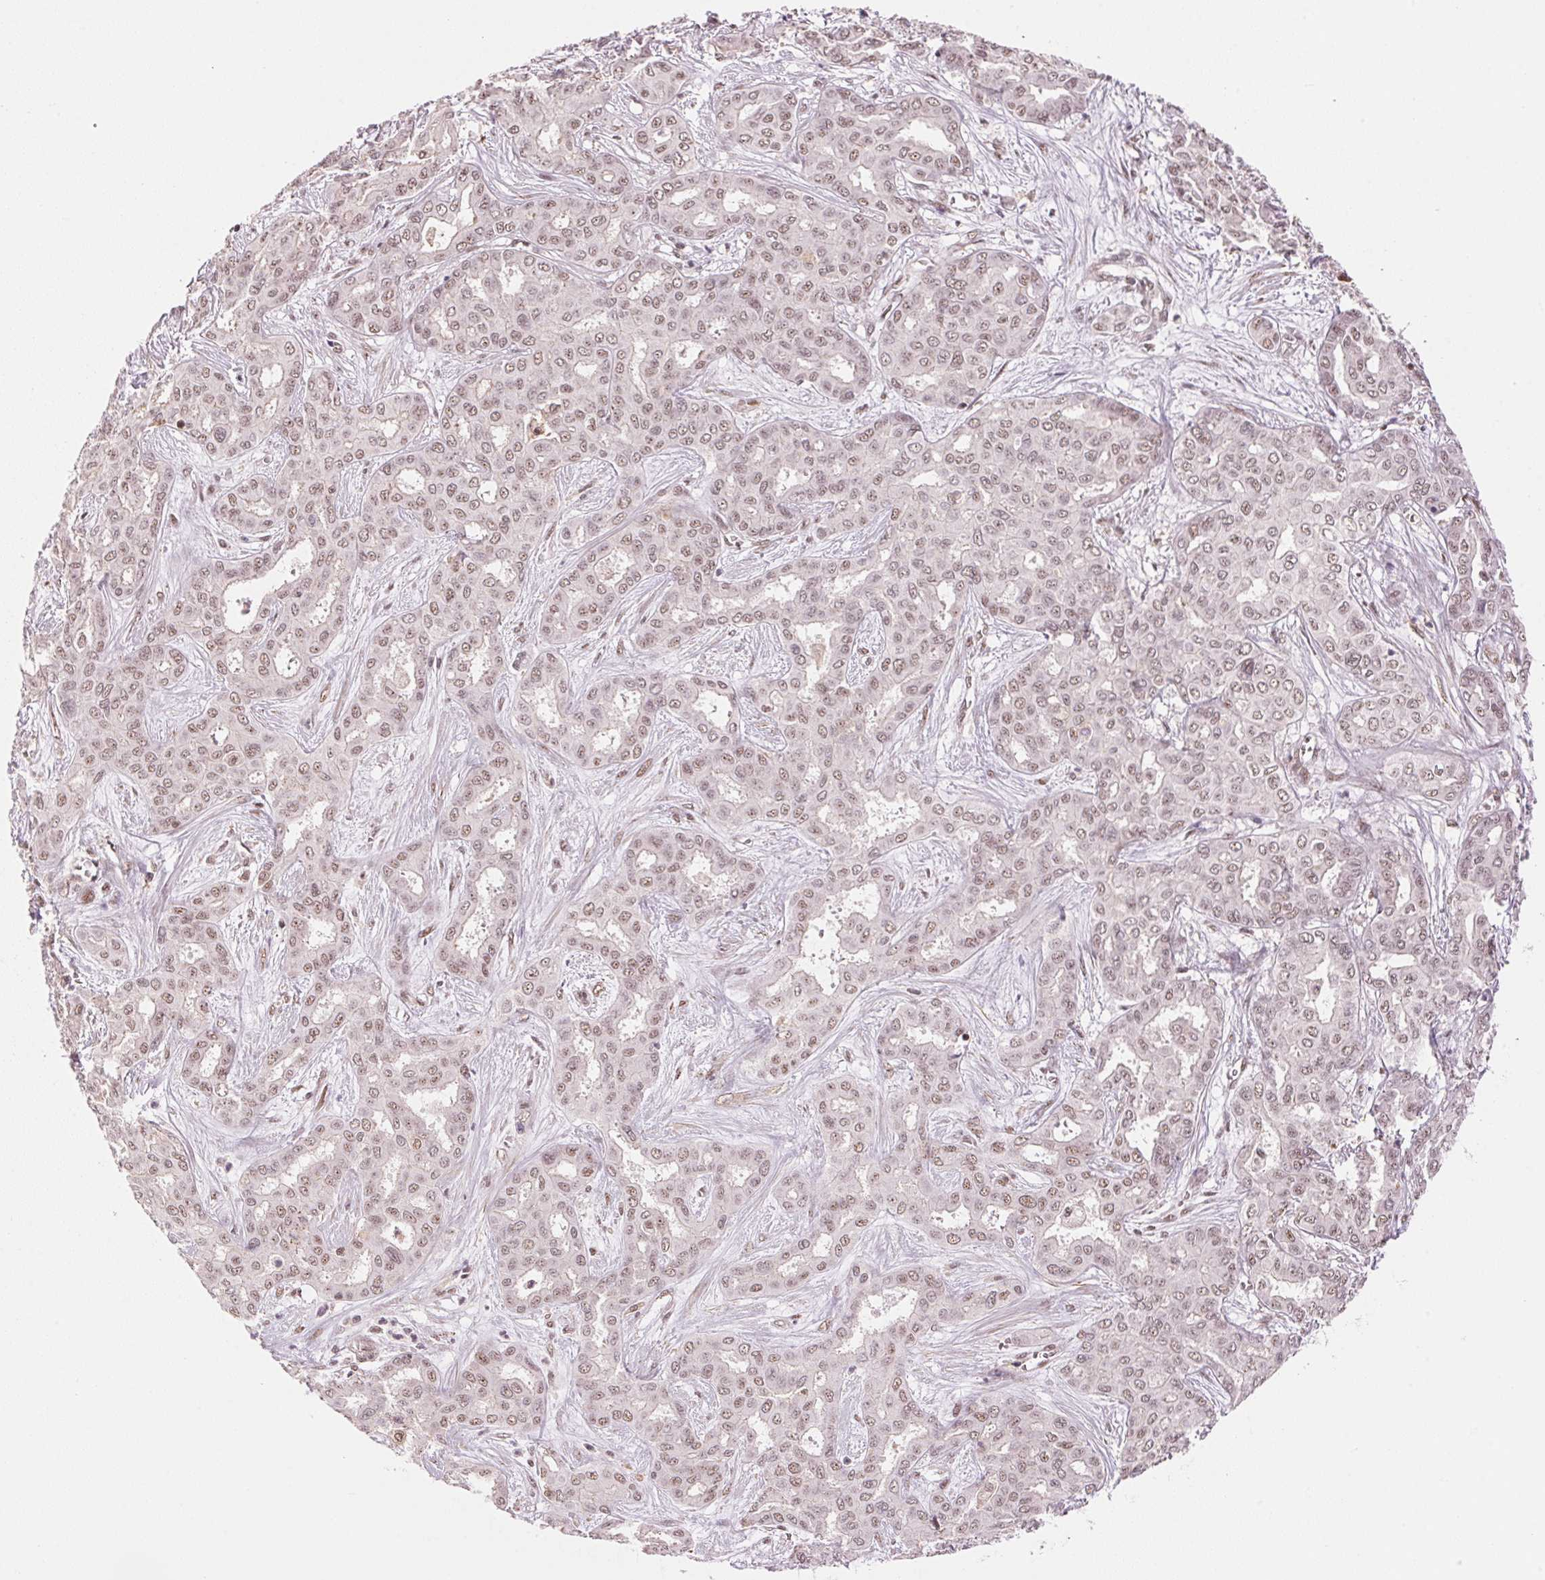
{"staining": {"intensity": "moderate", "quantity": "25%-75%", "location": "nuclear"}, "tissue": "liver cancer", "cell_type": "Tumor cells", "image_type": "cancer", "snomed": [{"axis": "morphology", "description": "Cholangiocarcinoma"}, {"axis": "topography", "description": "Liver"}], "caption": "Immunohistochemical staining of liver cholangiocarcinoma shows moderate nuclear protein positivity in about 25%-75% of tumor cells.", "gene": "HNRNPDL", "patient": {"sex": "female", "age": 64}}